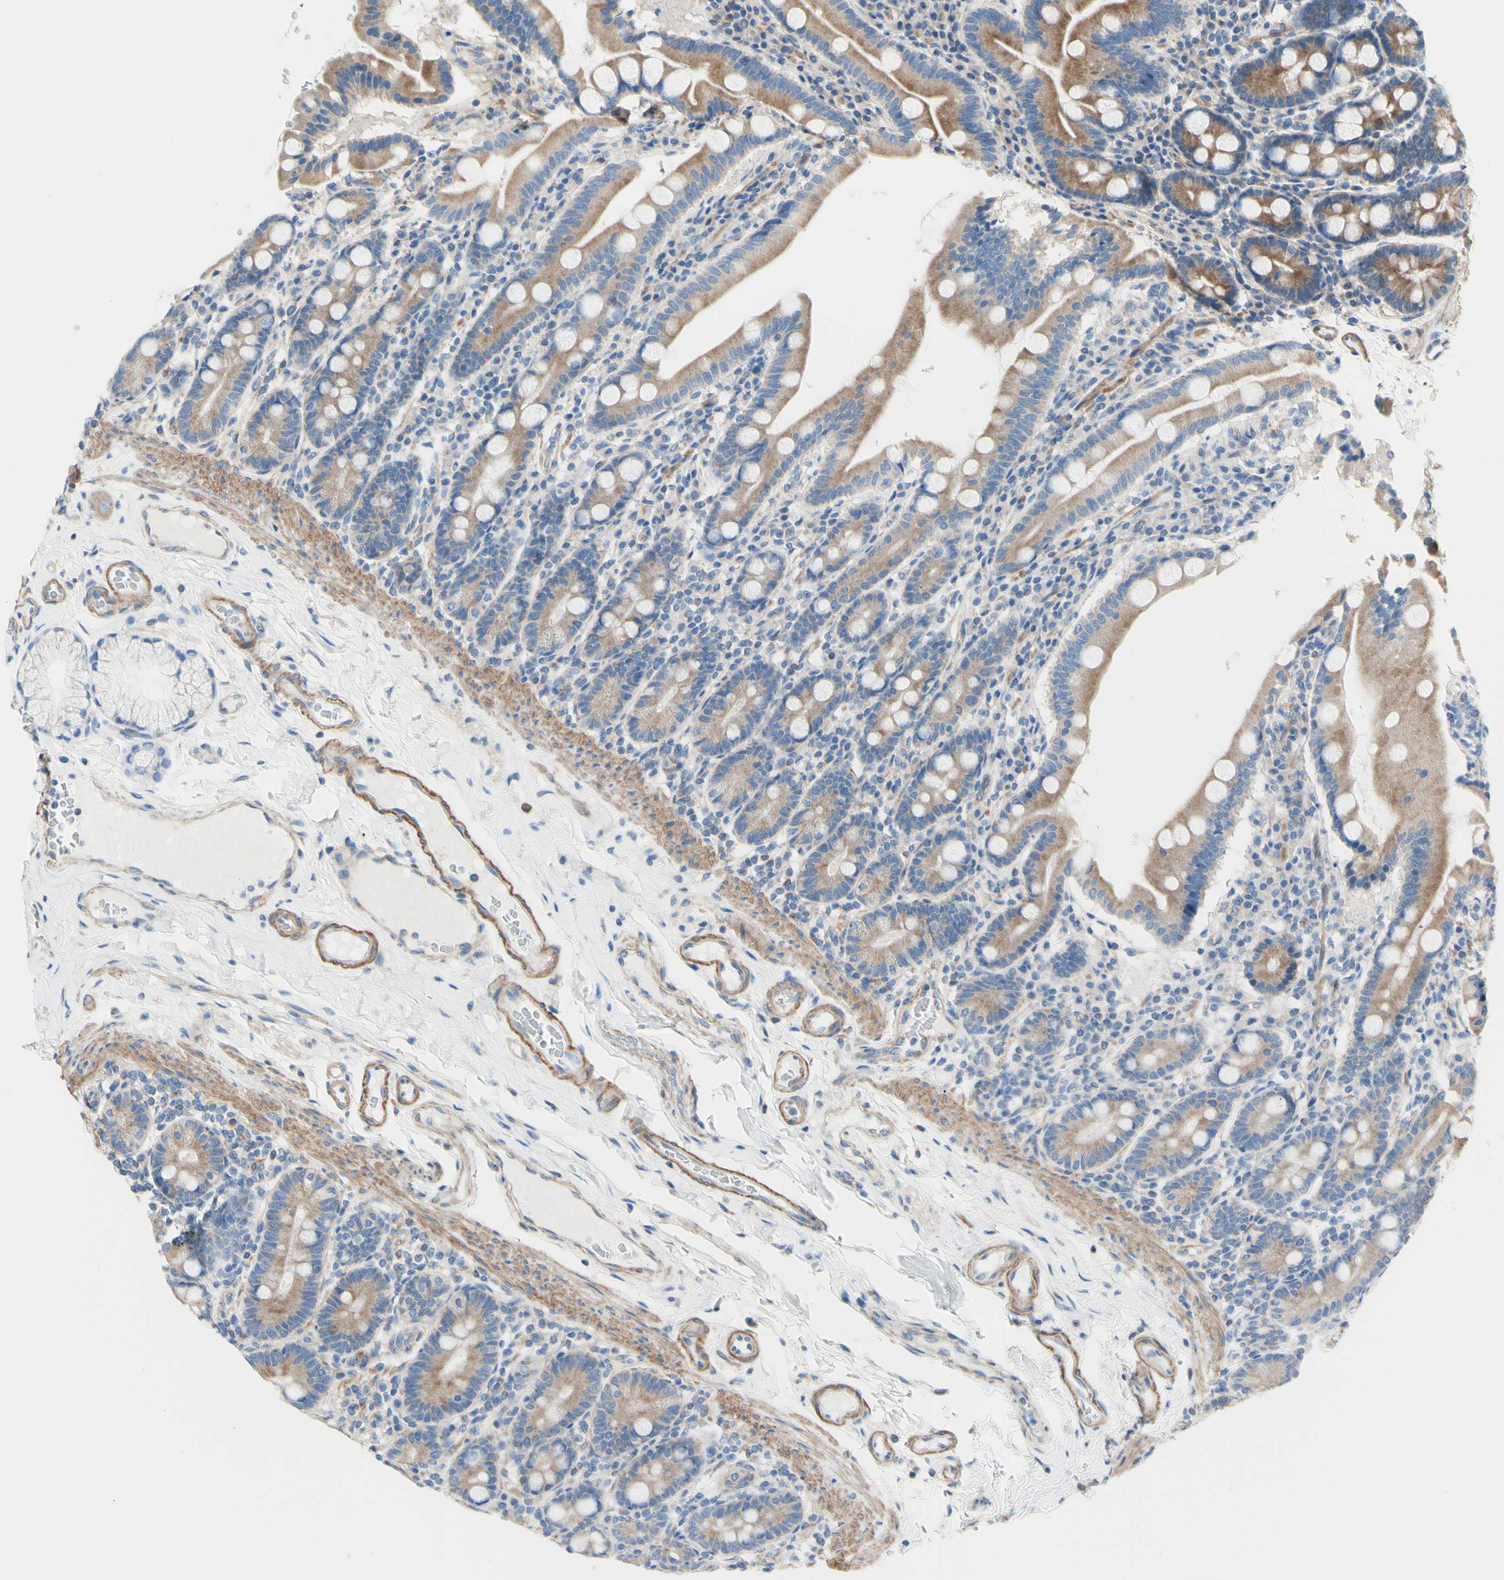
{"staining": {"intensity": "moderate", "quantity": ">75%", "location": "cytoplasmic/membranous"}, "tissue": "duodenum", "cell_type": "Glandular cells", "image_type": "normal", "snomed": [{"axis": "morphology", "description": "Normal tissue, NOS"}, {"axis": "topography", "description": "Duodenum"}], "caption": "Duodenum stained with DAB (3,3'-diaminobenzidine) IHC shows medium levels of moderate cytoplasmic/membranous staining in approximately >75% of glandular cells.", "gene": "RETREG2", "patient": {"sex": "male", "age": 50}}